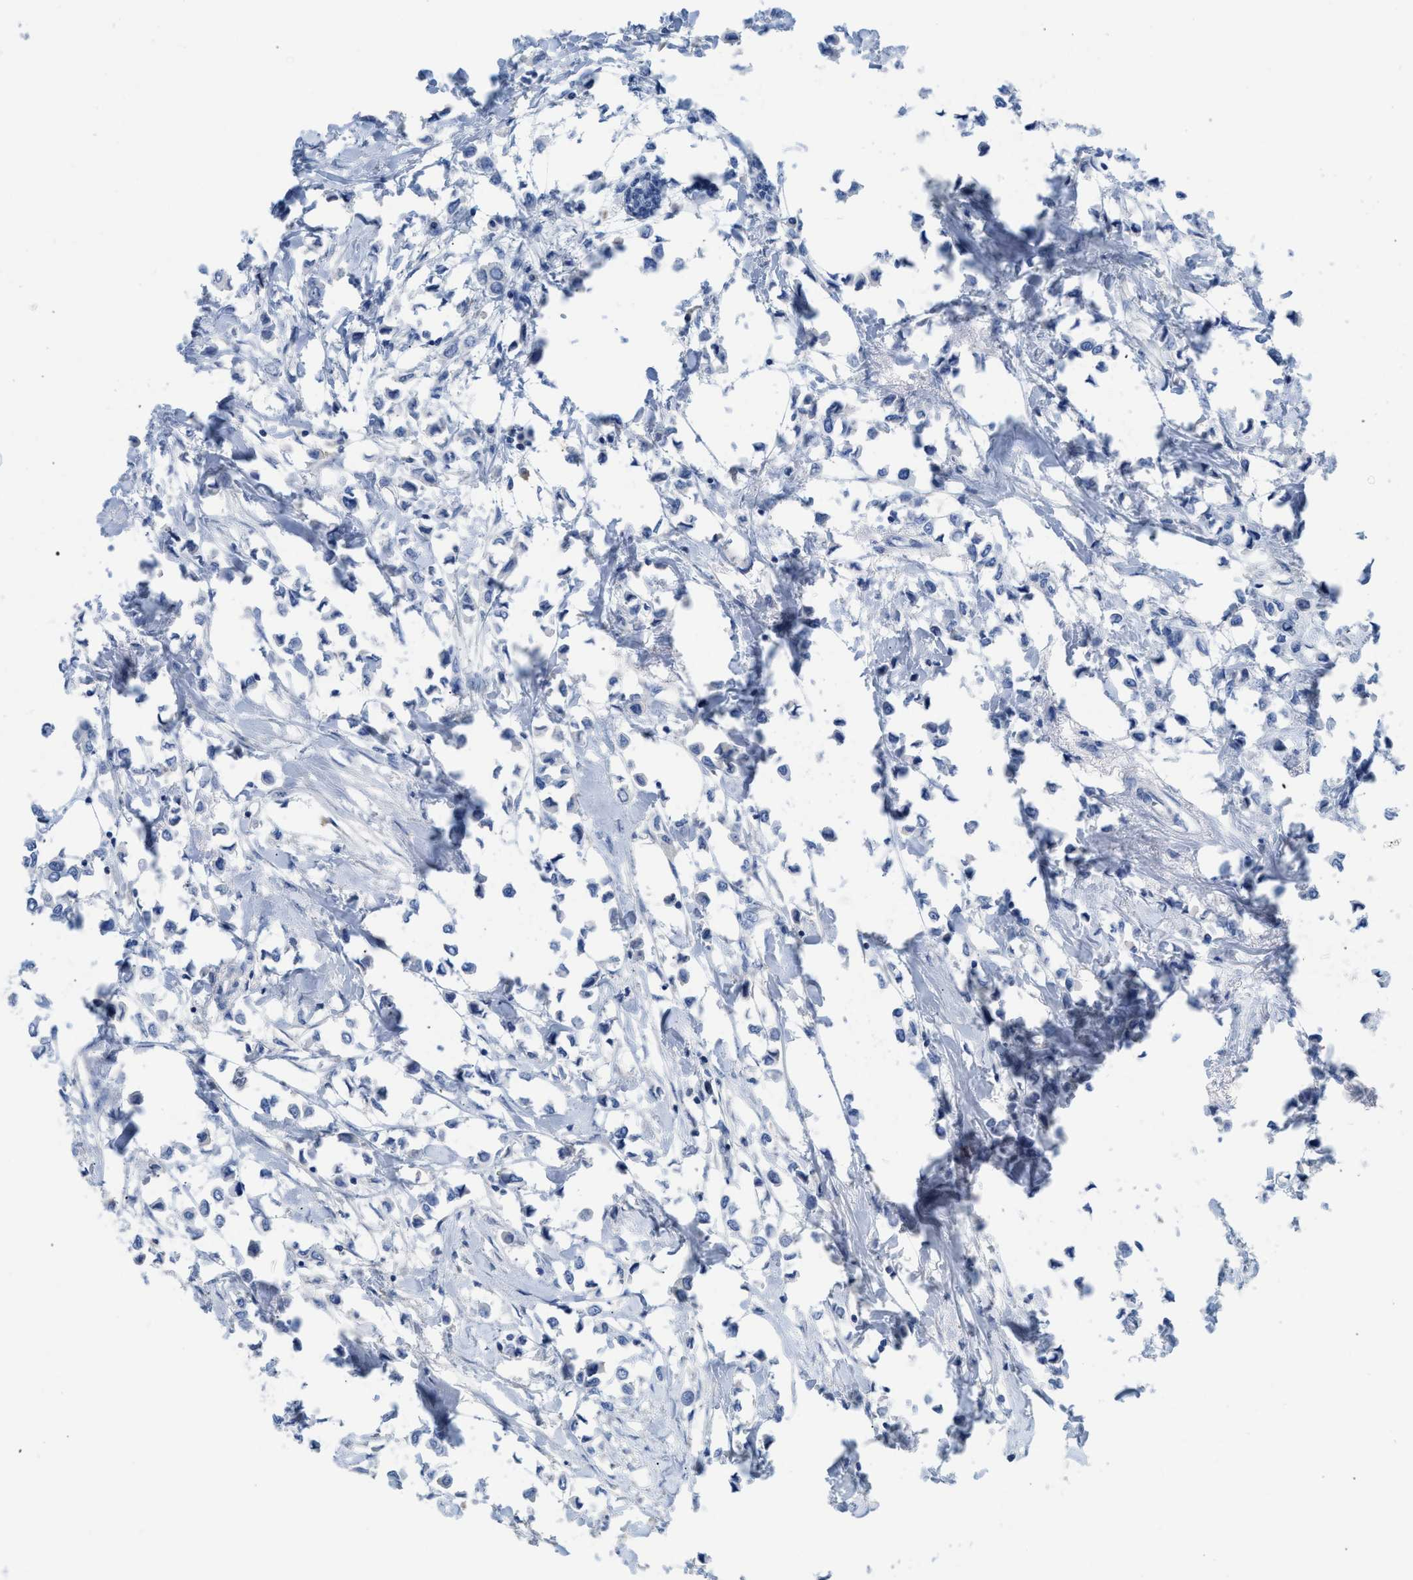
{"staining": {"intensity": "negative", "quantity": "none", "location": "none"}, "tissue": "breast cancer", "cell_type": "Tumor cells", "image_type": "cancer", "snomed": [{"axis": "morphology", "description": "Lobular carcinoma"}, {"axis": "topography", "description": "Breast"}], "caption": "The immunohistochemistry (IHC) histopathology image has no significant staining in tumor cells of breast cancer tissue.", "gene": "C1S", "patient": {"sex": "female", "age": 51}}